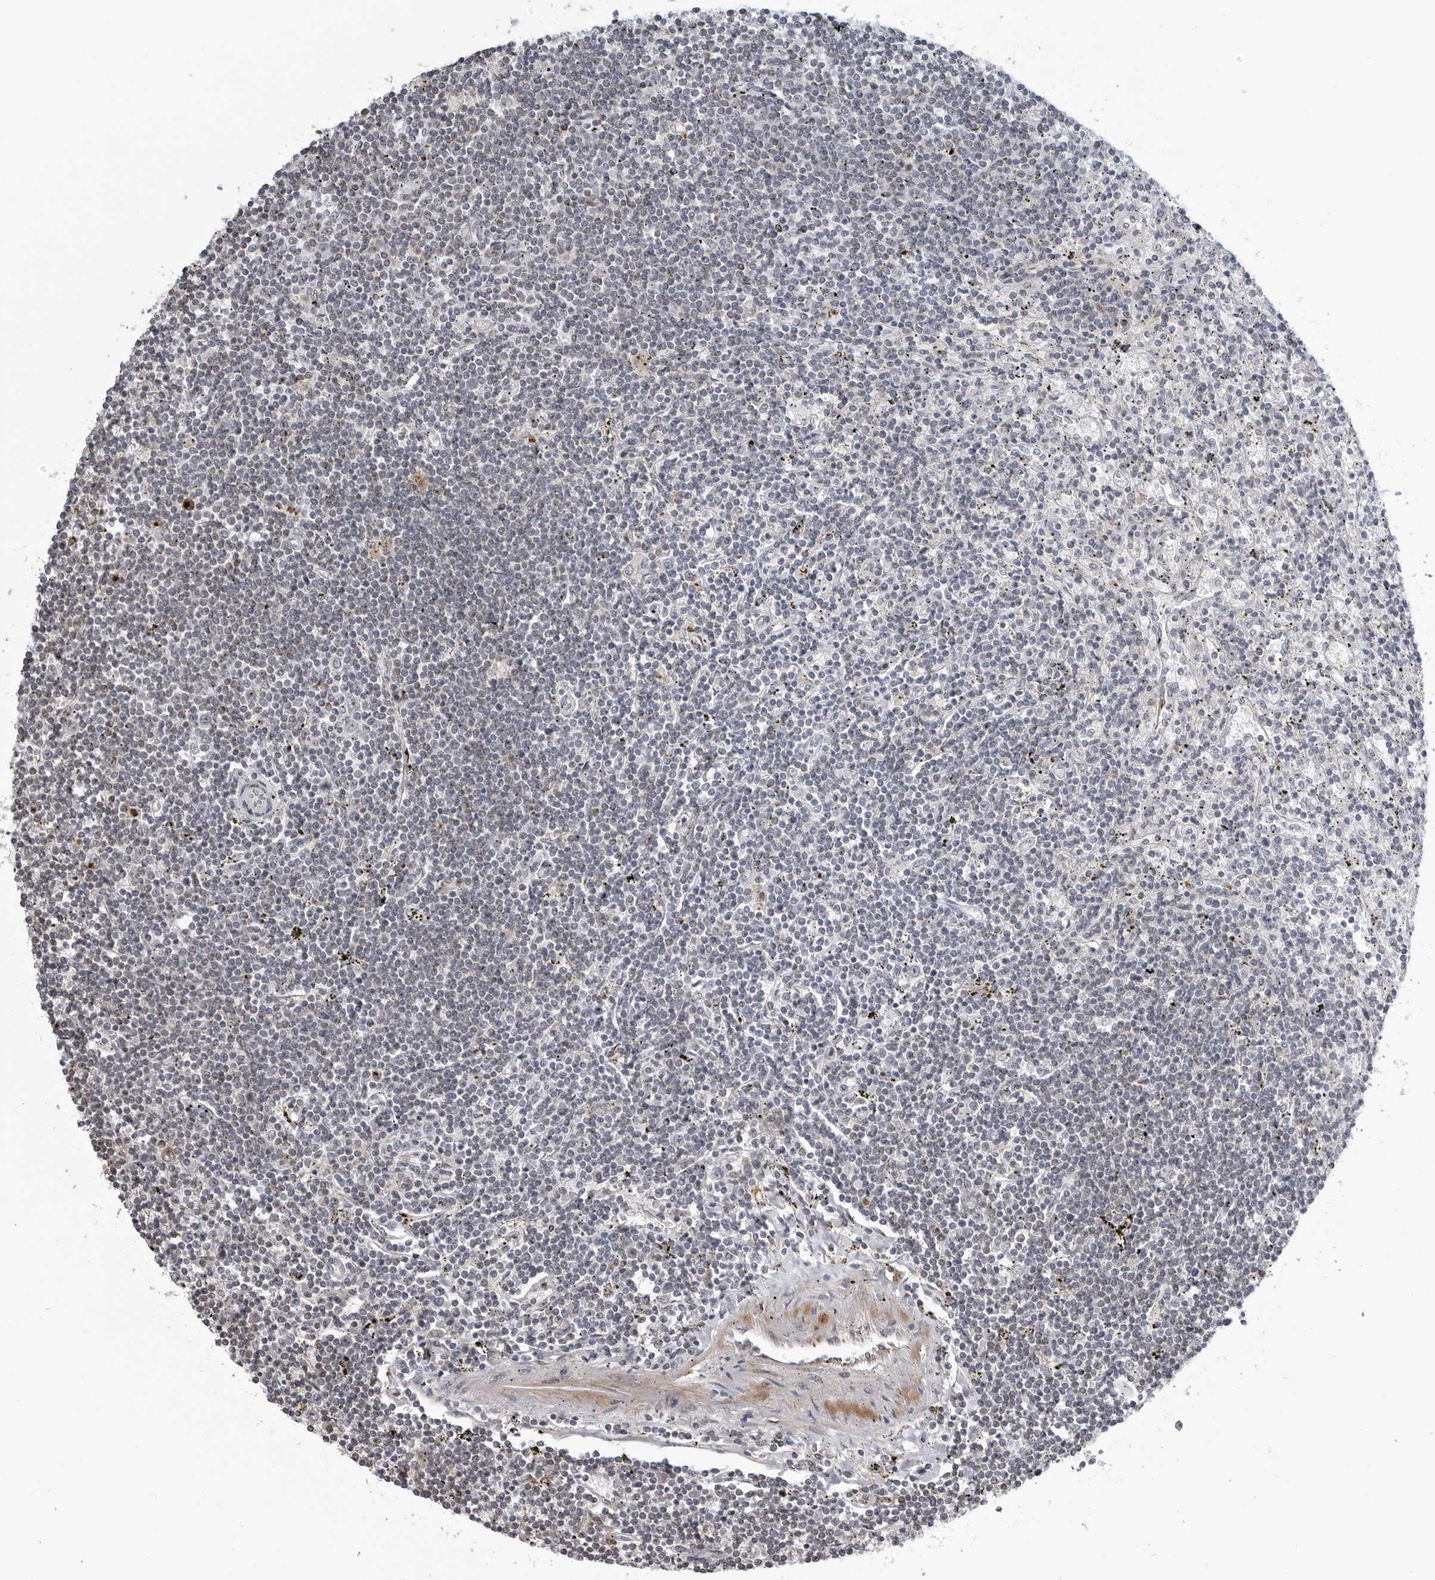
{"staining": {"intensity": "negative", "quantity": "none", "location": "none"}, "tissue": "lymphoma", "cell_type": "Tumor cells", "image_type": "cancer", "snomed": [{"axis": "morphology", "description": "Malignant lymphoma, non-Hodgkin's type, Low grade"}, {"axis": "topography", "description": "Spleen"}], "caption": "Tumor cells show no significant protein staining in malignant lymphoma, non-Hodgkin's type (low-grade).", "gene": "CXCR5", "patient": {"sex": "male", "age": 76}}